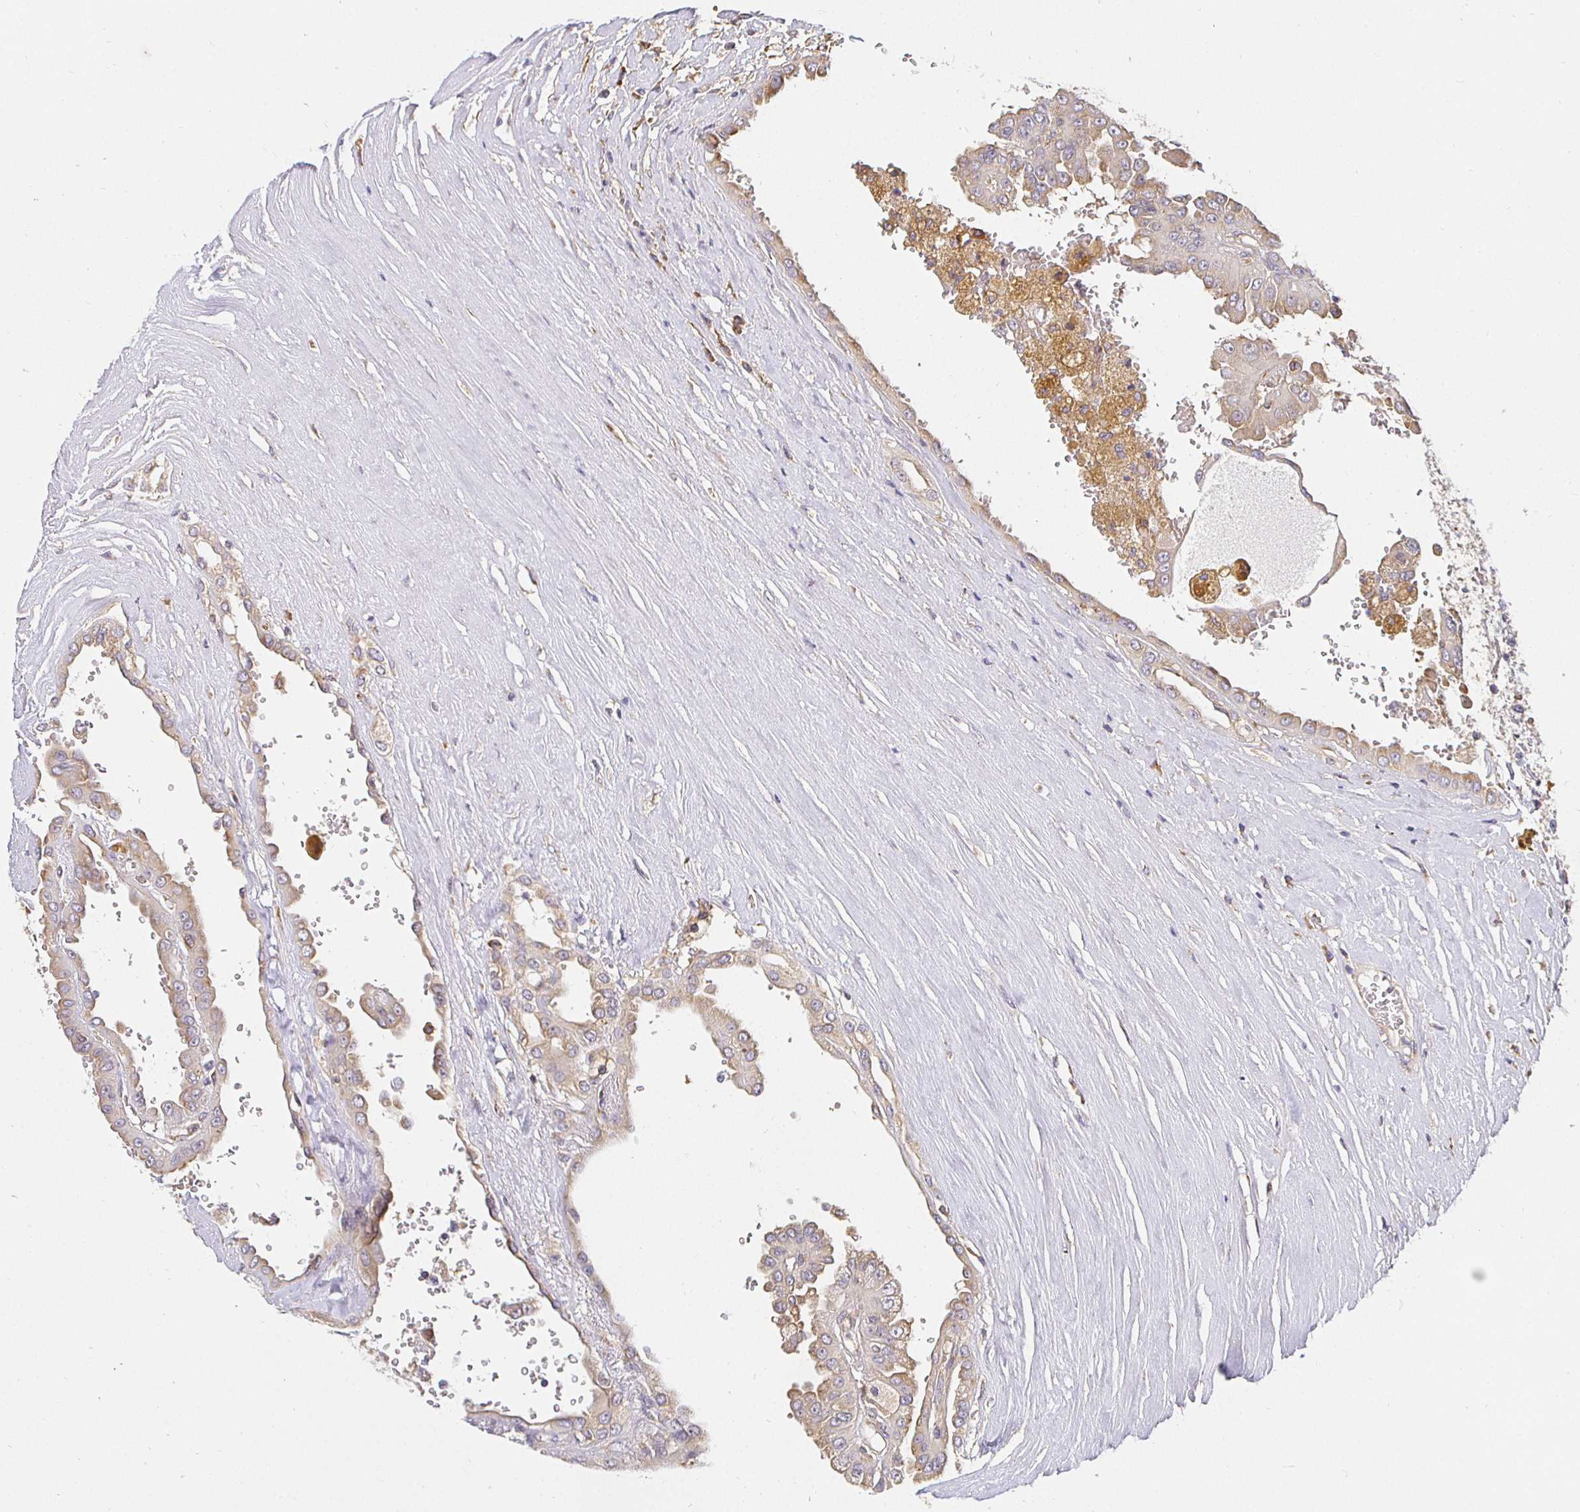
{"staining": {"intensity": "weak", "quantity": "25%-75%", "location": "cytoplasmic/membranous"}, "tissue": "renal cancer", "cell_type": "Tumor cells", "image_type": "cancer", "snomed": [{"axis": "morphology", "description": "Adenocarcinoma, NOS"}, {"axis": "topography", "description": "Kidney"}], "caption": "Immunohistochemistry (IHC) of human renal cancer (adenocarcinoma) demonstrates low levels of weak cytoplasmic/membranous expression in about 25%-75% of tumor cells.", "gene": "IRAK1", "patient": {"sex": "male", "age": 58}}